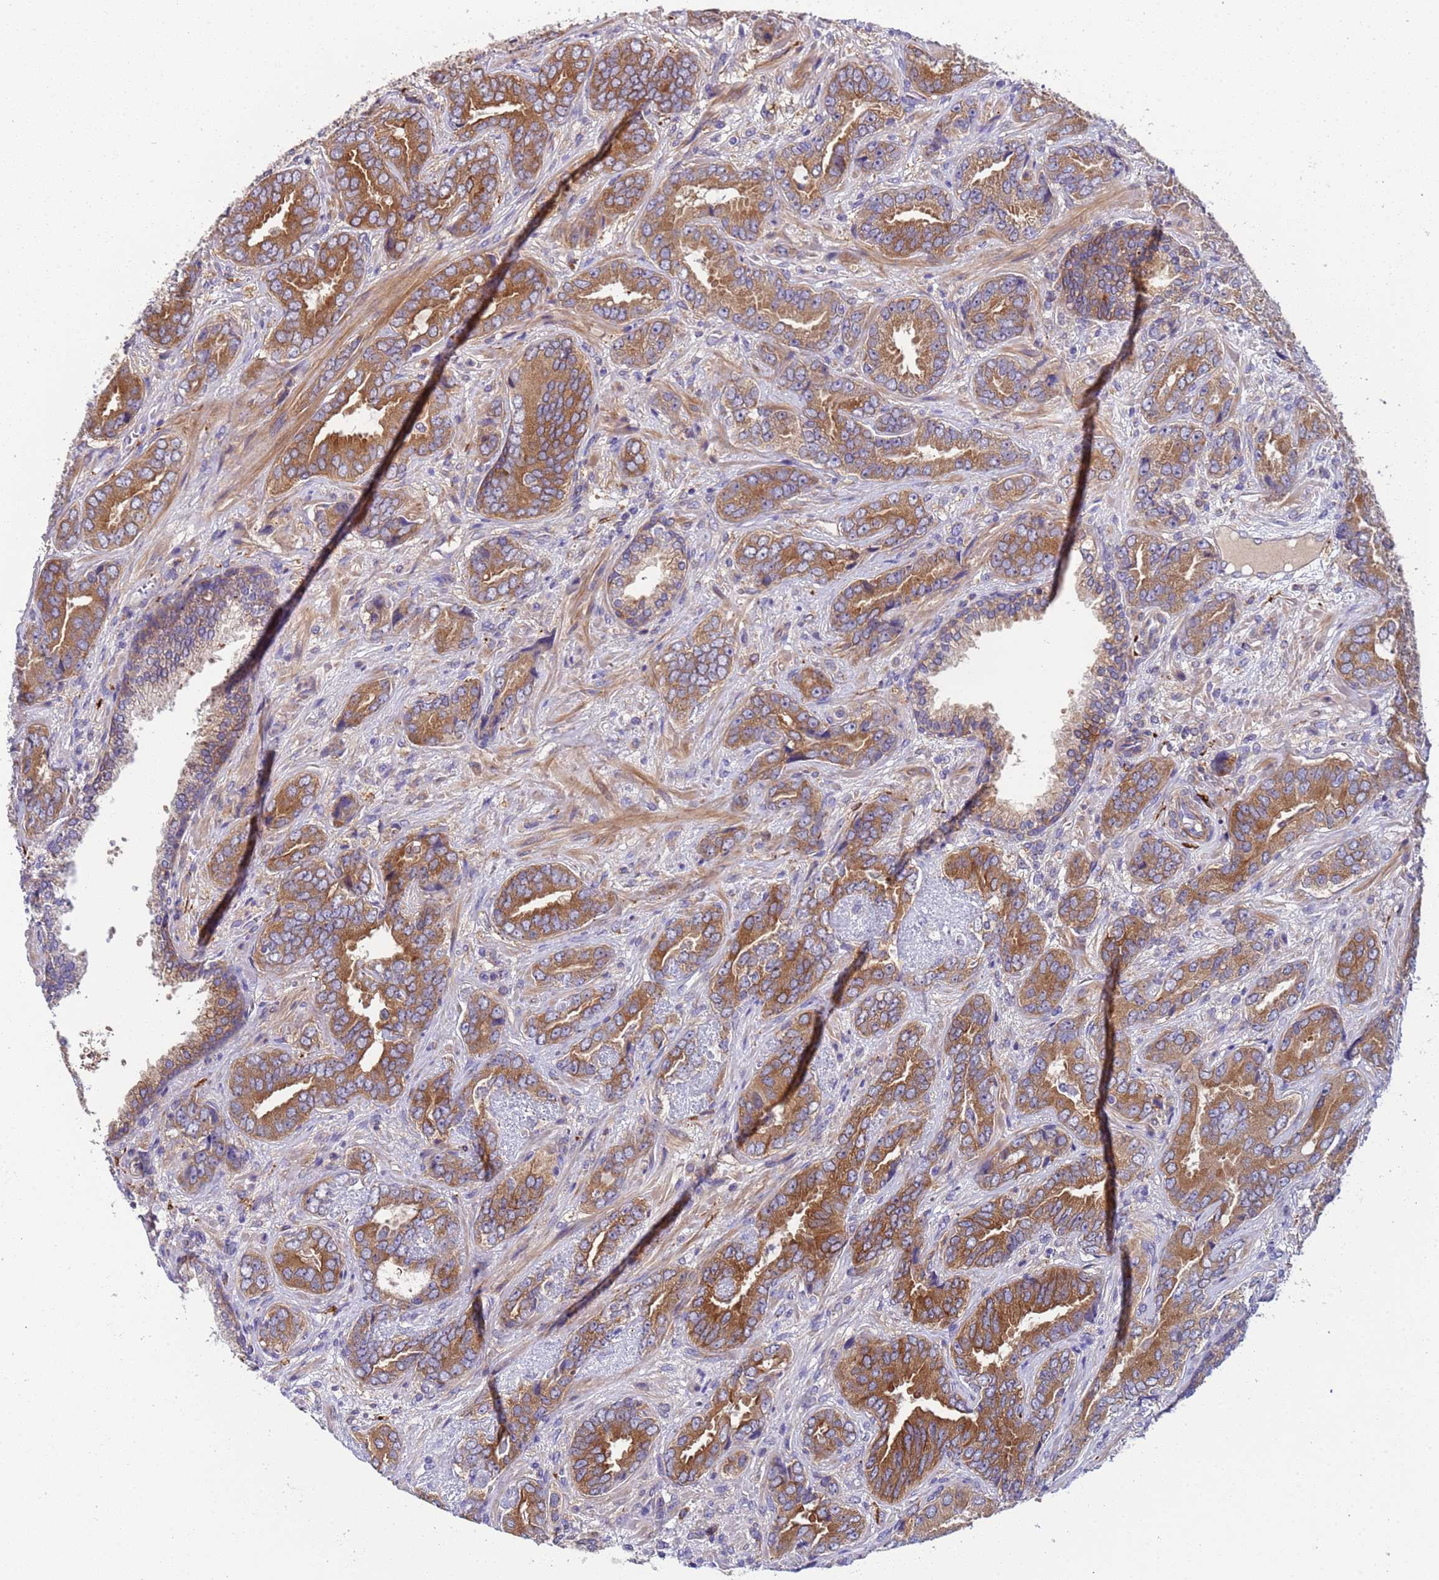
{"staining": {"intensity": "moderate", "quantity": ">75%", "location": "cytoplasmic/membranous"}, "tissue": "prostate cancer", "cell_type": "Tumor cells", "image_type": "cancer", "snomed": [{"axis": "morphology", "description": "Adenocarcinoma, High grade"}, {"axis": "topography", "description": "Prostate"}], "caption": "Immunohistochemistry staining of prostate cancer (adenocarcinoma (high-grade)), which demonstrates medium levels of moderate cytoplasmic/membranous expression in about >75% of tumor cells indicating moderate cytoplasmic/membranous protein staining. The staining was performed using DAB (3,3'-diaminobenzidine) (brown) for protein detection and nuclei were counterstained in hematoxylin (blue).", "gene": "PAQR7", "patient": {"sex": "male", "age": 71}}